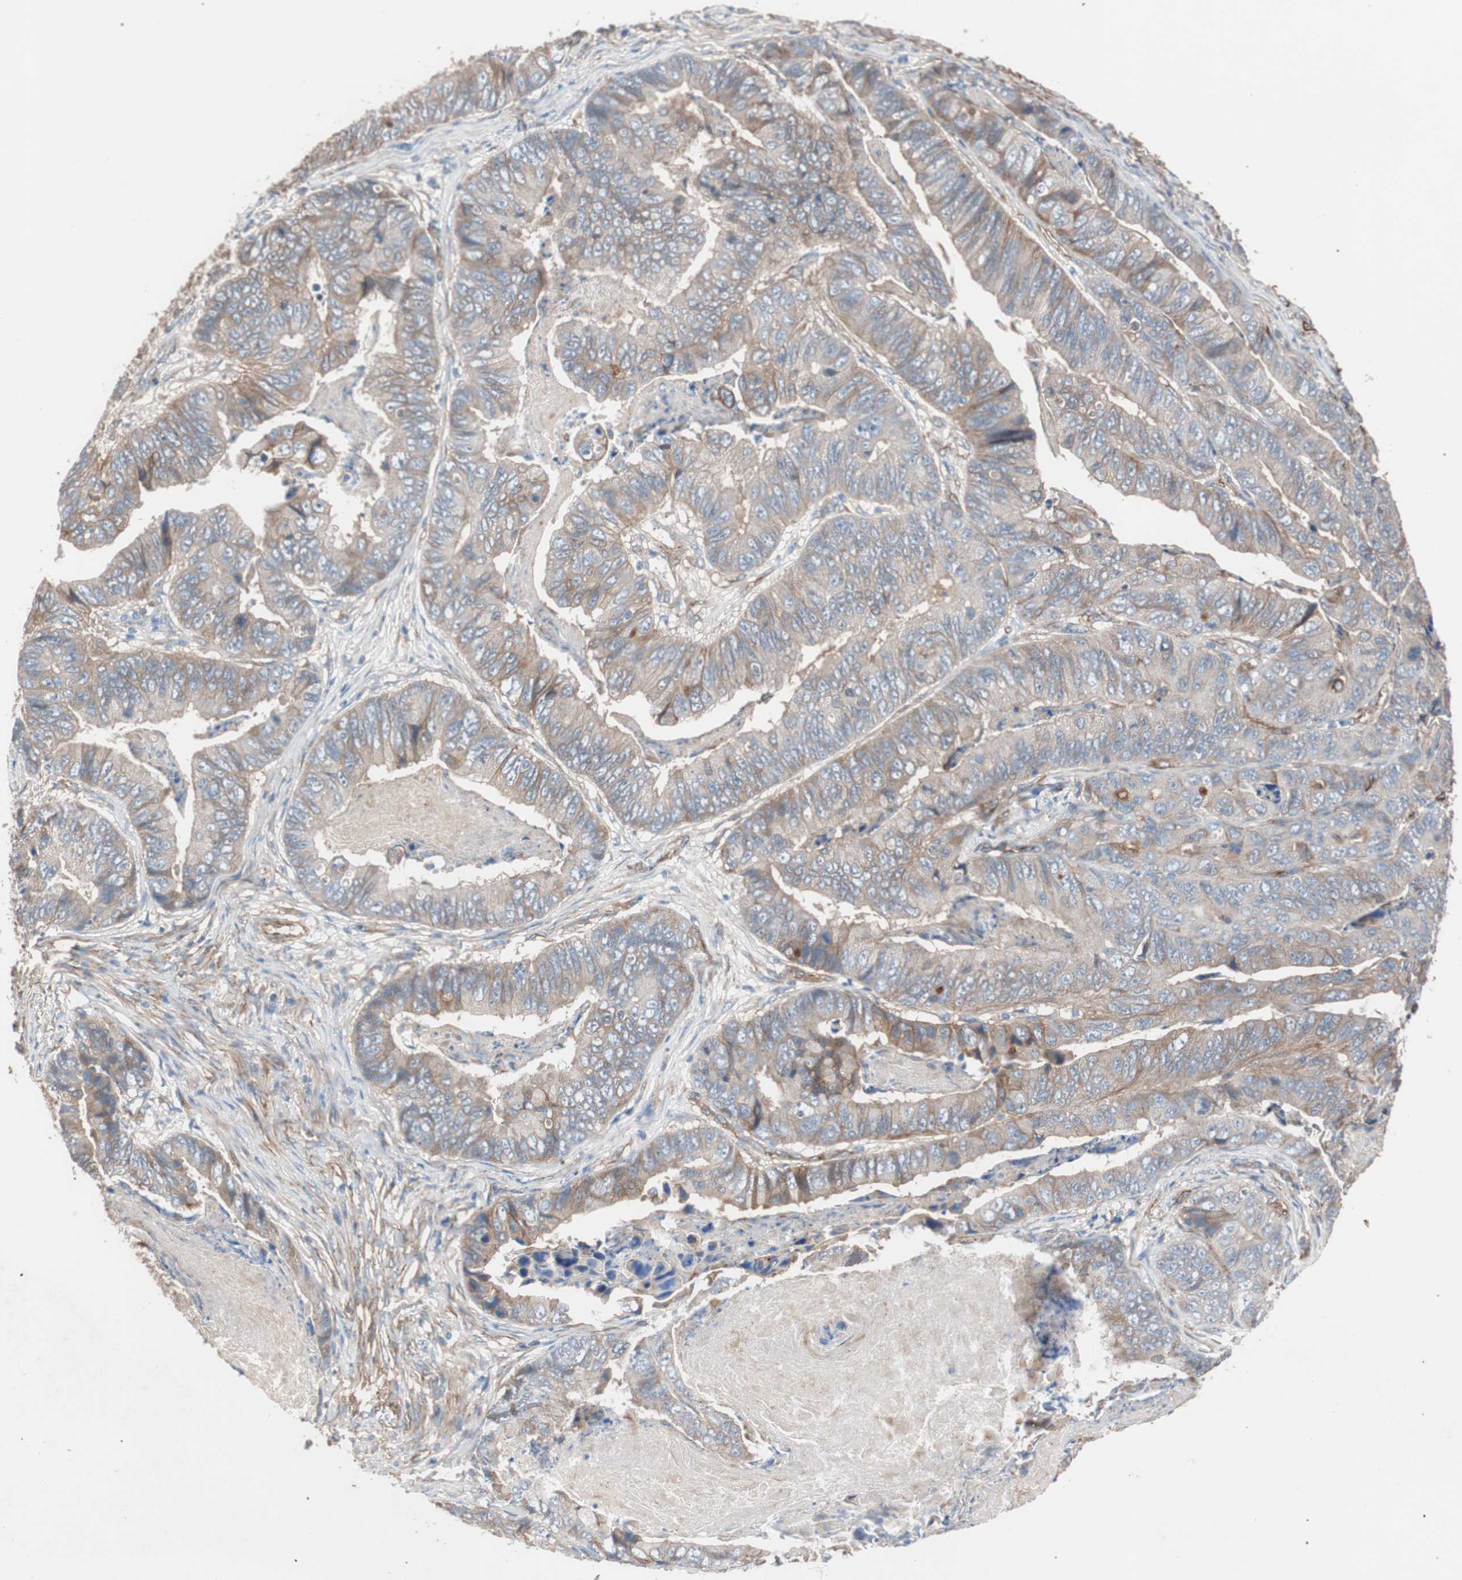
{"staining": {"intensity": "weak", "quantity": "25%-75%", "location": "cytoplasmic/membranous"}, "tissue": "stomach cancer", "cell_type": "Tumor cells", "image_type": "cancer", "snomed": [{"axis": "morphology", "description": "Adenocarcinoma, NOS"}, {"axis": "topography", "description": "Stomach, lower"}], "caption": "An IHC image of tumor tissue is shown. Protein staining in brown highlights weak cytoplasmic/membranous positivity in stomach adenocarcinoma within tumor cells. The protein of interest is stained brown, and the nuclei are stained in blue (DAB IHC with brightfield microscopy, high magnification).", "gene": "SPINT1", "patient": {"sex": "male", "age": 77}}